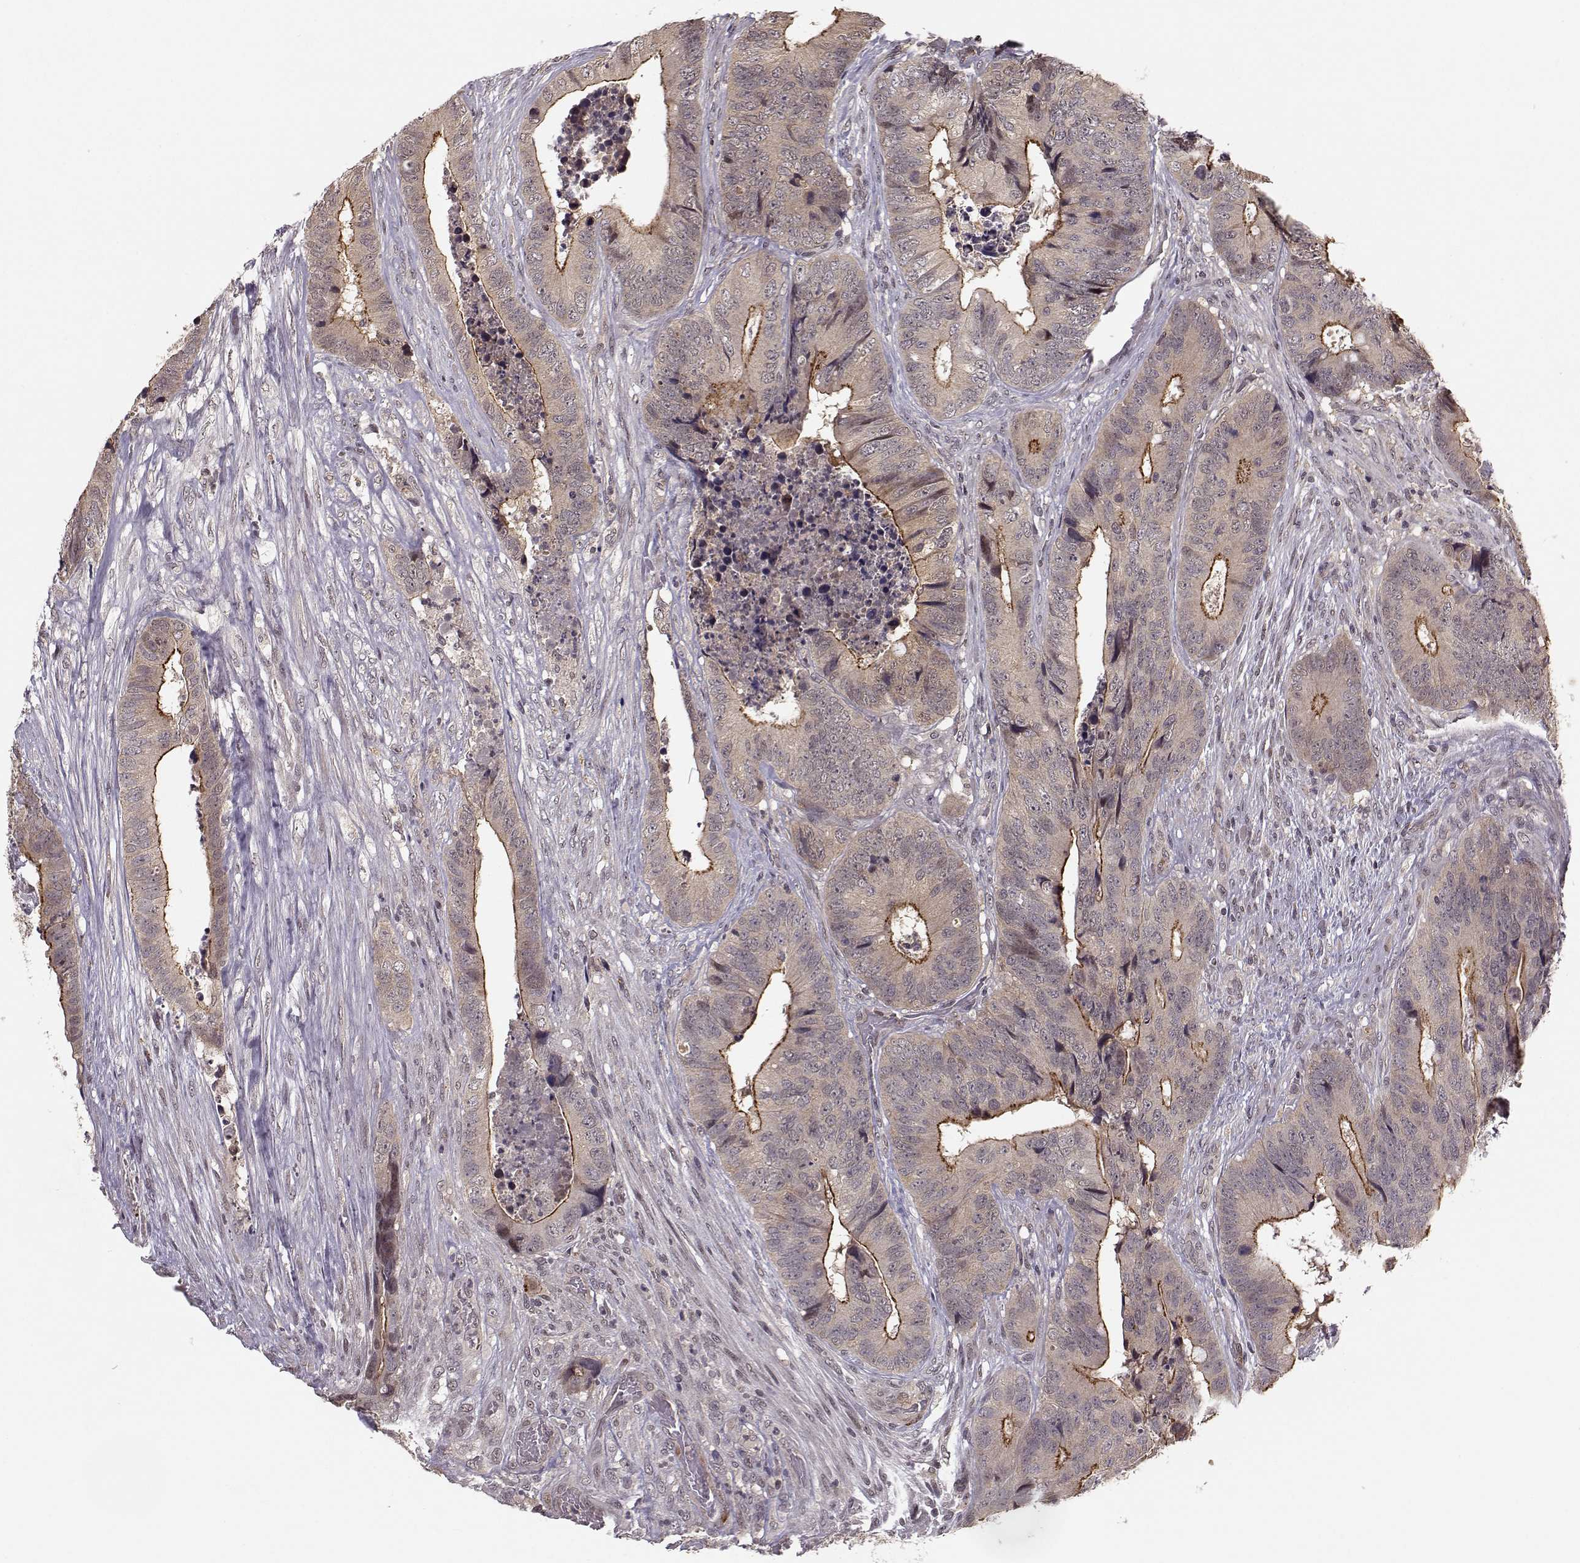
{"staining": {"intensity": "strong", "quantity": ">75%", "location": "cytoplasmic/membranous"}, "tissue": "colorectal cancer", "cell_type": "Tumor cells", "image_type": "cancer", "snomed": [{"axis": "morphology", "description": "Adenocarcinoma, NOS"}, {"axis": "topography", "description": "Colon"}], "caption": "The photomicrograph displays immunohistochemical staining of adenocarcinoma (colorectal). There is strong cytoplasmic/membranous positivity is appreciated in about >75% of tumor cells.", "gene": "PLEKHG3", "patient": {"sex": "male", "age": 84}}